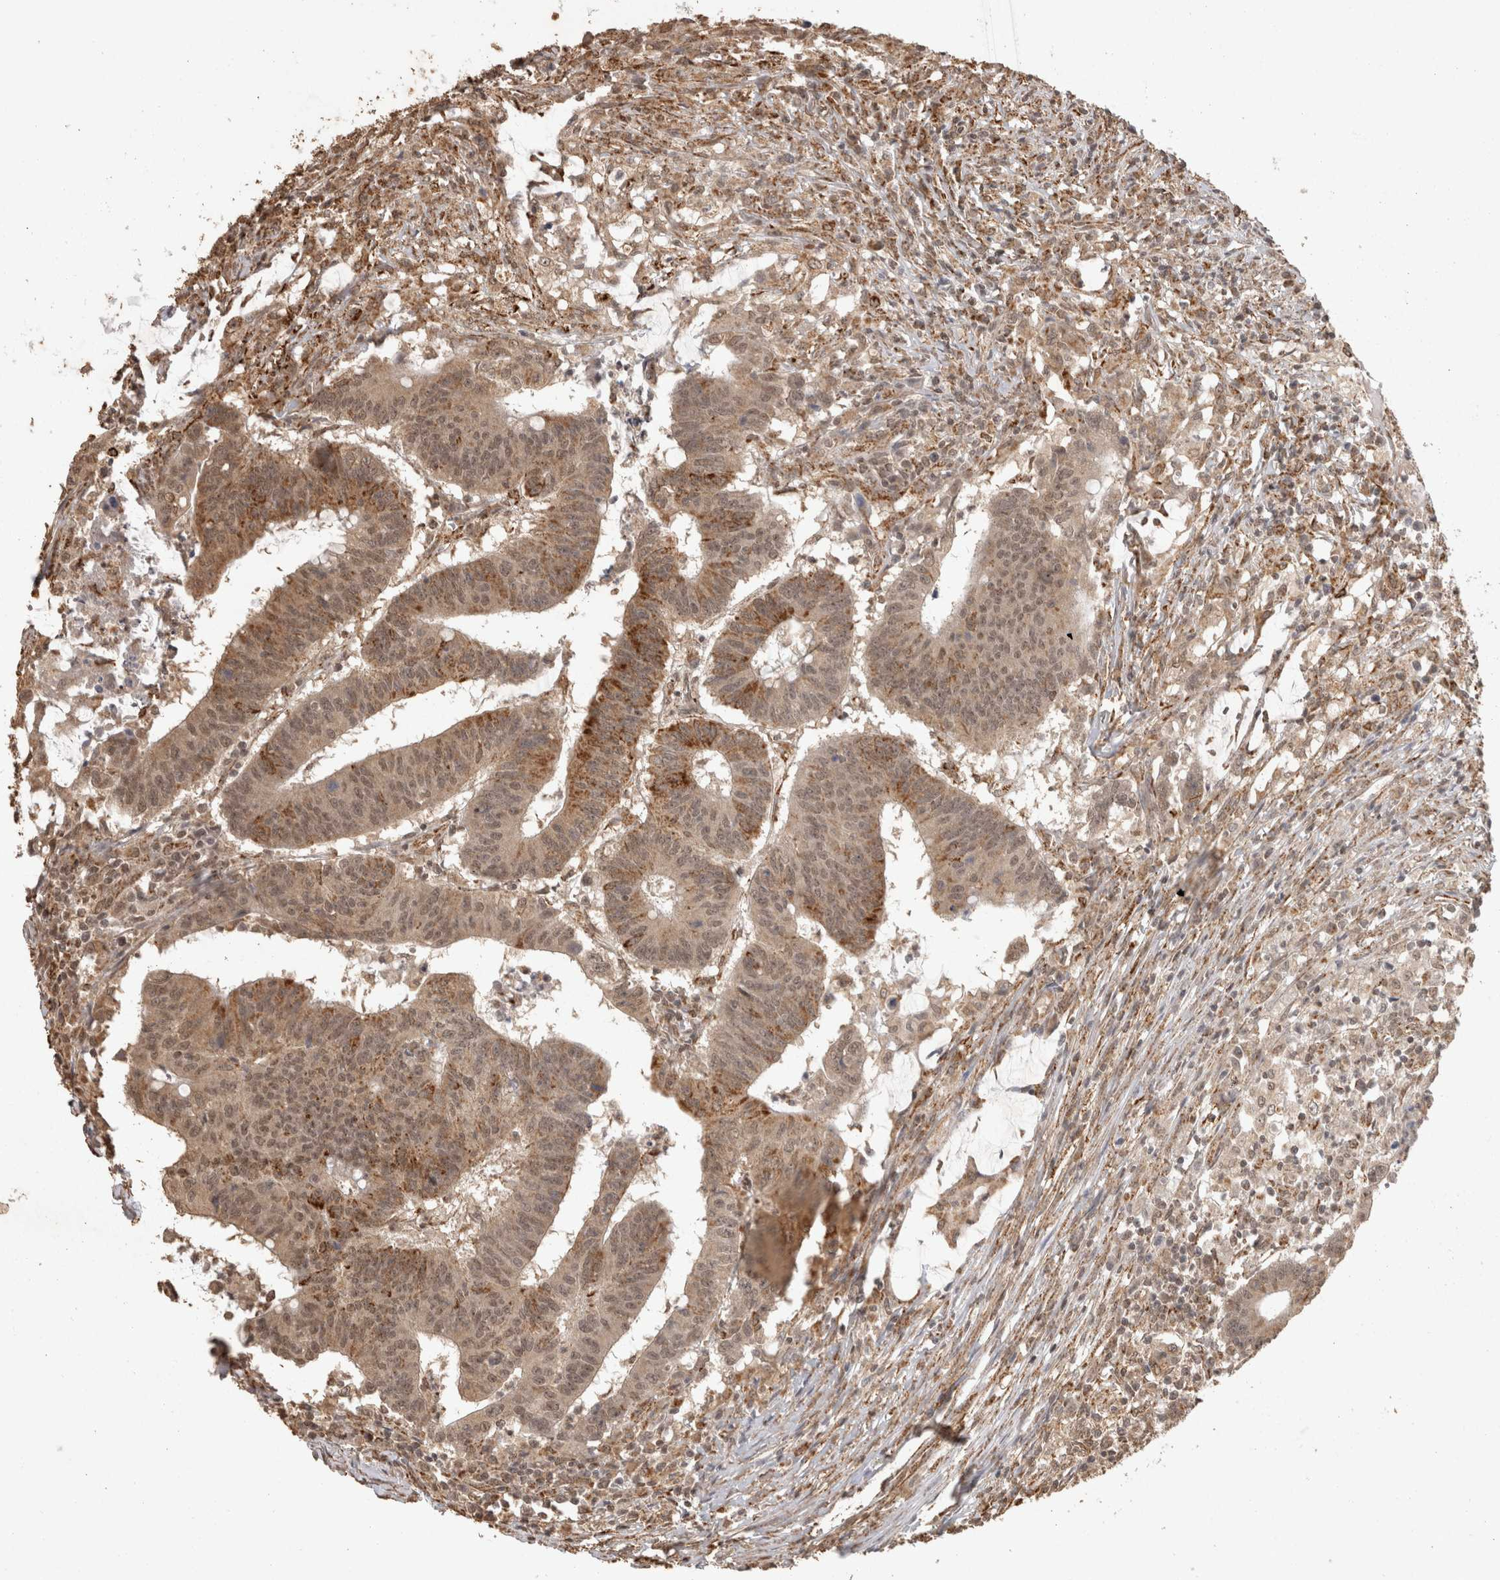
{"staining": {"intensity": "moderate", "quantity": ">75%", "location": "cytoplasmic/membranous,nuclear"}, "tissue": "colorectal cancer", "cell_type": "Tumor cells", "image_type": "cancer", "snomed": [{"axis": "morphology", "description": "Adenocarcinoma, NOS"}, {"axis": "topography", "description": "Colon"}], "caption": "Human colorectal adenocarcinoma stained for a protein (brown) demonstrates moderate cytoplasmic/membranous and nuclear positive positivity in about >75% of tumor cells.", "gene": "BNIP3L", "patient": {"sex": "male", "age": 45}}